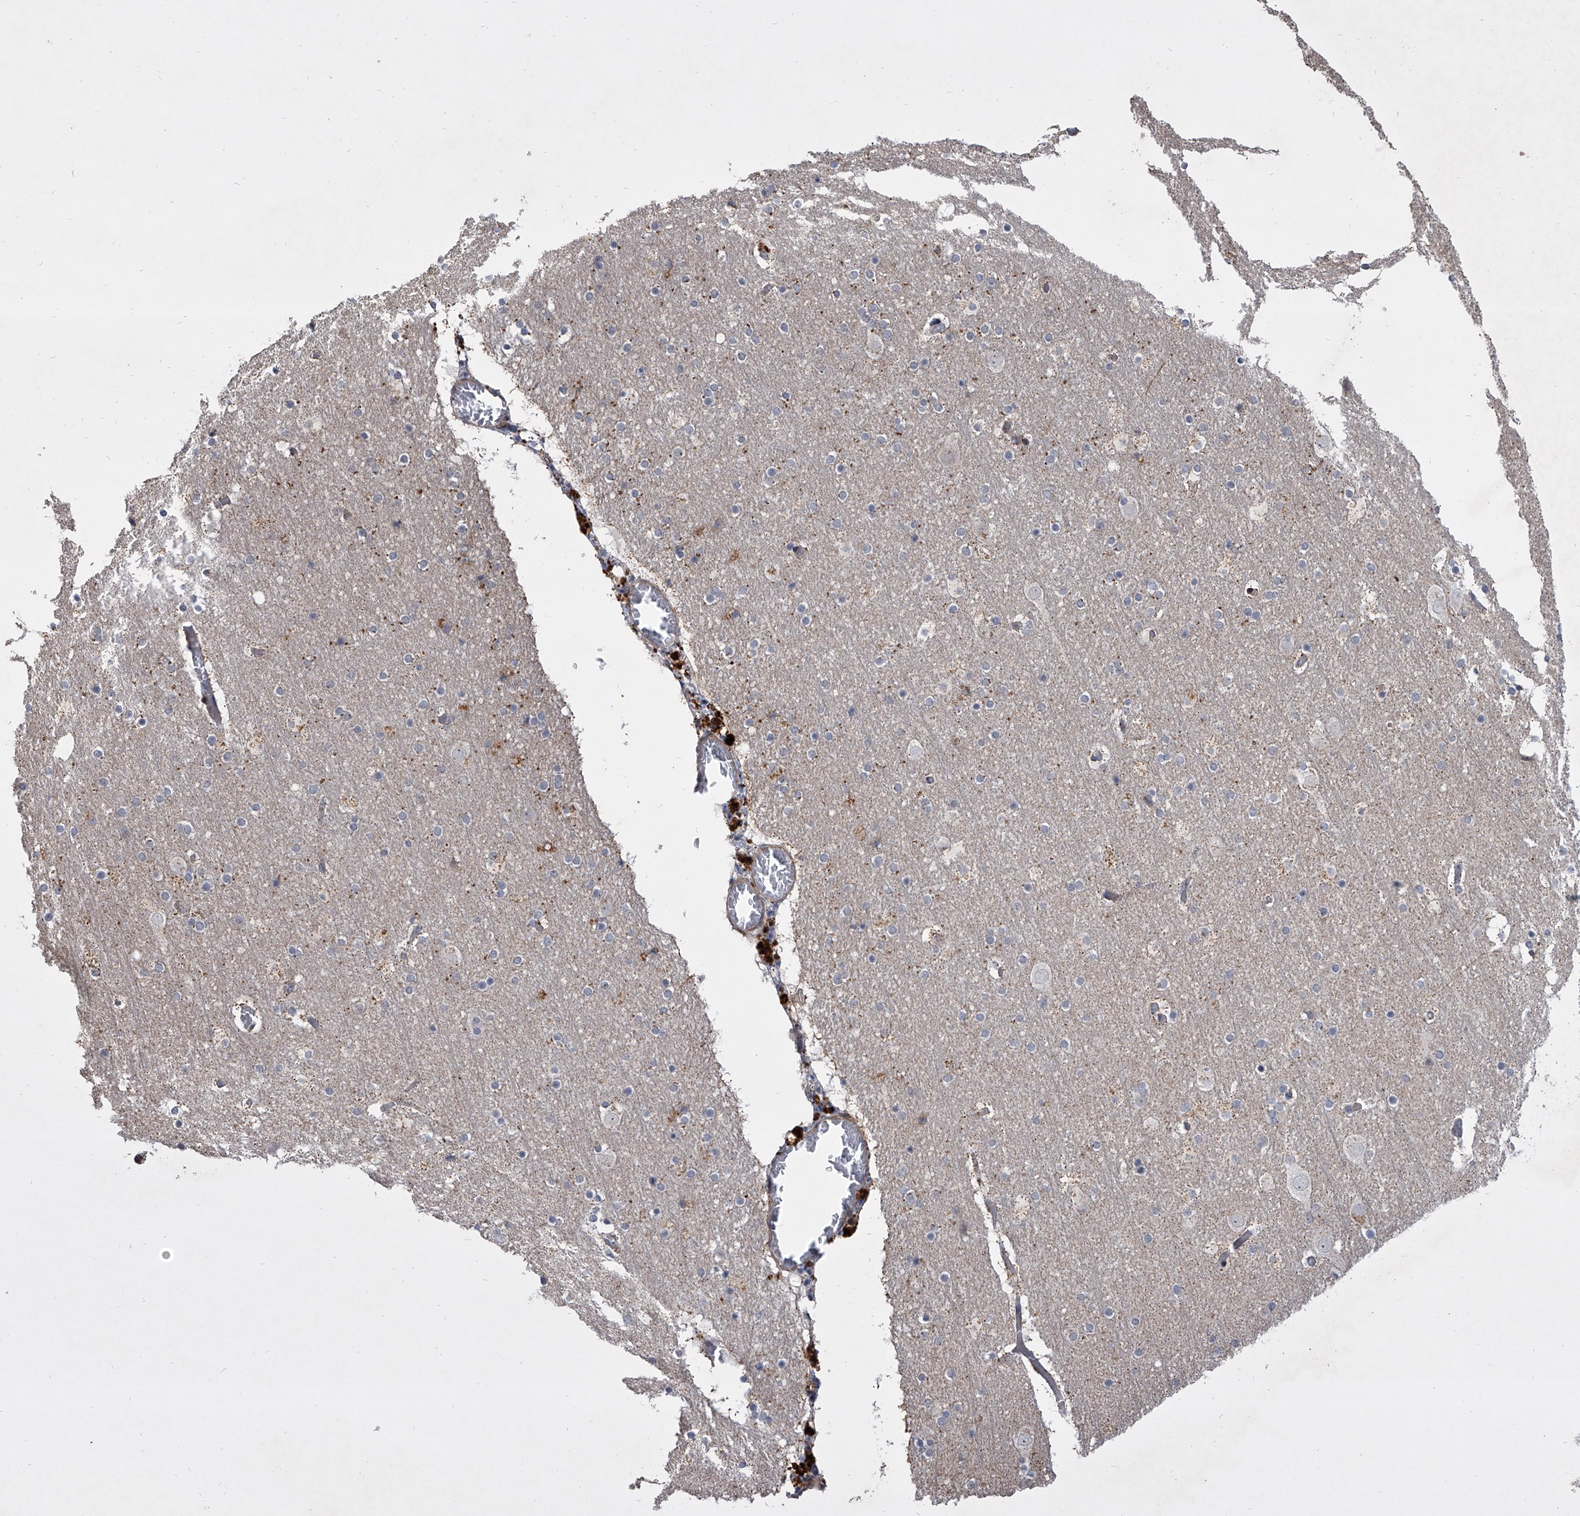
{"staining": {"intensity": "weak", "quantity": ">75%", "location": "cytoplasmic/membranous"}, "tissue": "cerebral cortex", "cell_type": "Endothelial cells", "image_type": "normal", "snomed": [{"axis": "morphology", "description": "Normal tissue, NOS"}, {"axis": "topography", "description": "Cerebral cortex"}], "caption": "Benign cerebral cortex shows weak cytoplasmic/membranous staining in approximately >75% of endothelial cells, visualized by immunohistochemistry. The protein of interest is shown in brown color, while the nuclei are stained blue.", "gene": "HEATR6", "patient": {"sex": "male", "age": 57}}